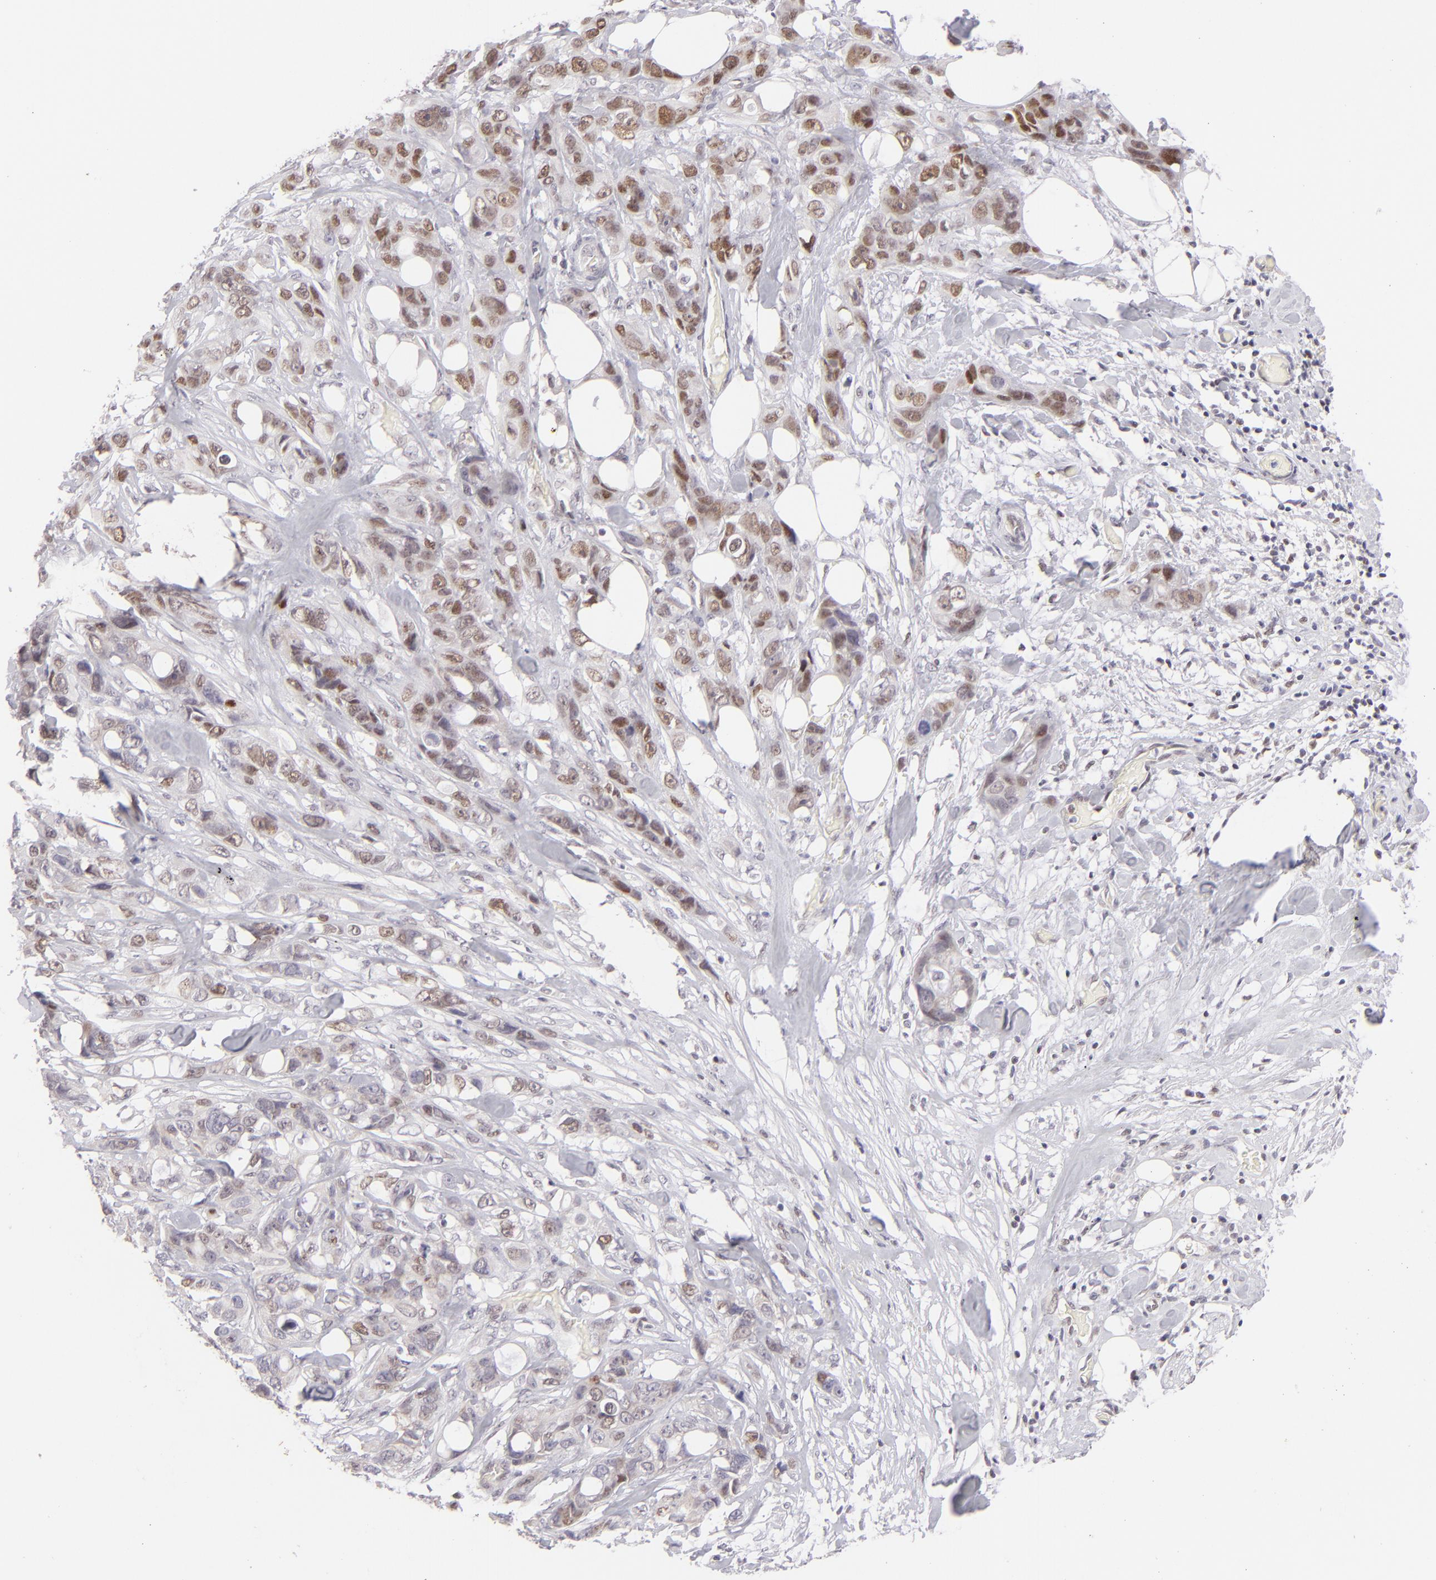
{"staining": {"intensity": "moderate", "quantity": "25%-75%", "location": "nuclear"}, "tissue": "stomach cancer", "cell_type": "Tumor cells", "image_type": "cancer", "snomed": [{"axis": "morphology", "description": "Adenocarcinoma, NOS"}, {"axis": "topography", "description": "Stomach, upper"}], "caption": "This is an image of IHC staining of stomach cancer, which shows moderate expression in the nuclear of tumor cells.", "gene": "POU2F1", "patient": {"sex": "male", "age": 47}}